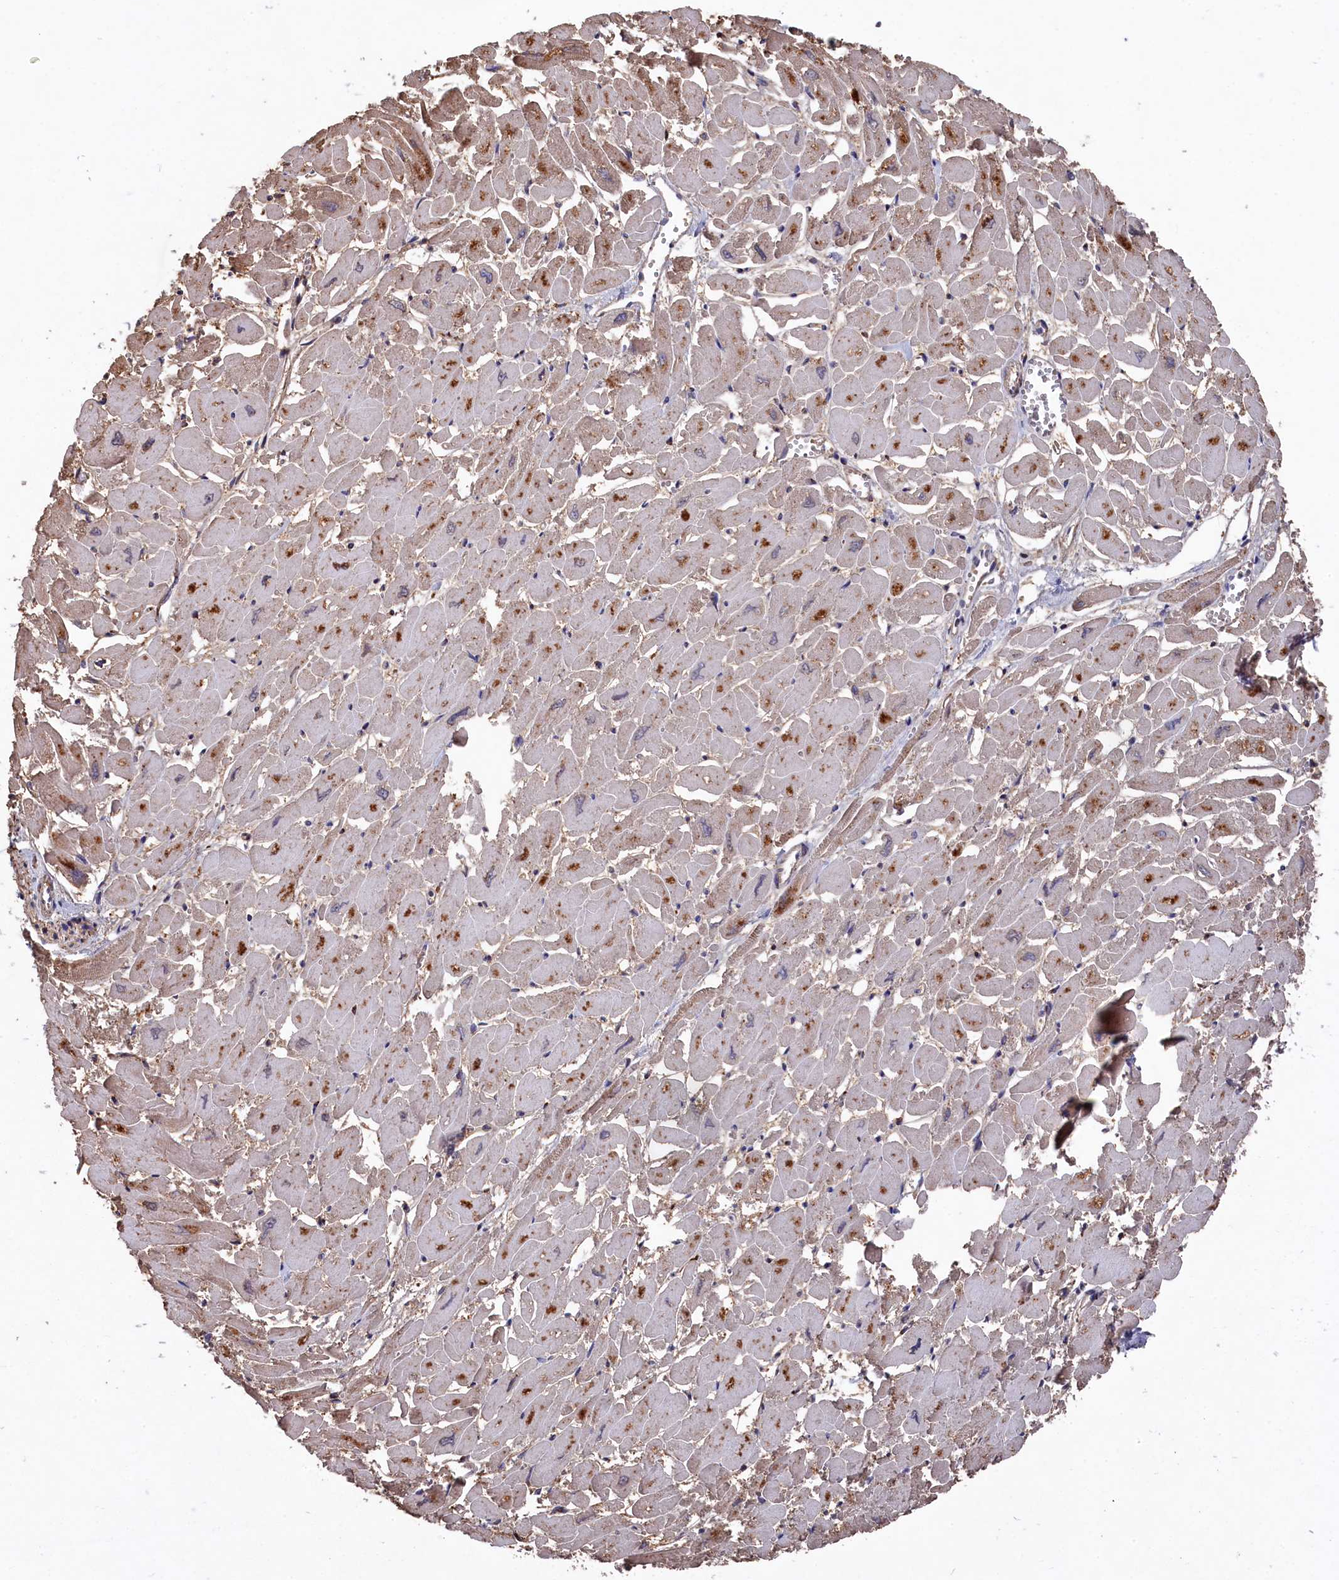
{"staining": {"intensity": "moderate", "quantity": "<25%", "location": "cytoplasmic/membranous"}, "tissue": "heart muscle", "cell_type": "Cardiomyocytes", "image_type": "normal", "snomed": [{"axis": "morphology", "description": "Normal tissue, NOS"}, {"axis": "topography", "description": "Heart"}], "caption": "A photomicrograph of human heart muscle stained for a protein reveals moderate cytoplasmic/membranous brown staining in cardiomyocytes. (DAB (3,3'-diaminobenzidine) = brown stain, brightfield microscopy at high magnification).", "gene": "NAA60", "patient": {"sex": "male", "age": 54}}